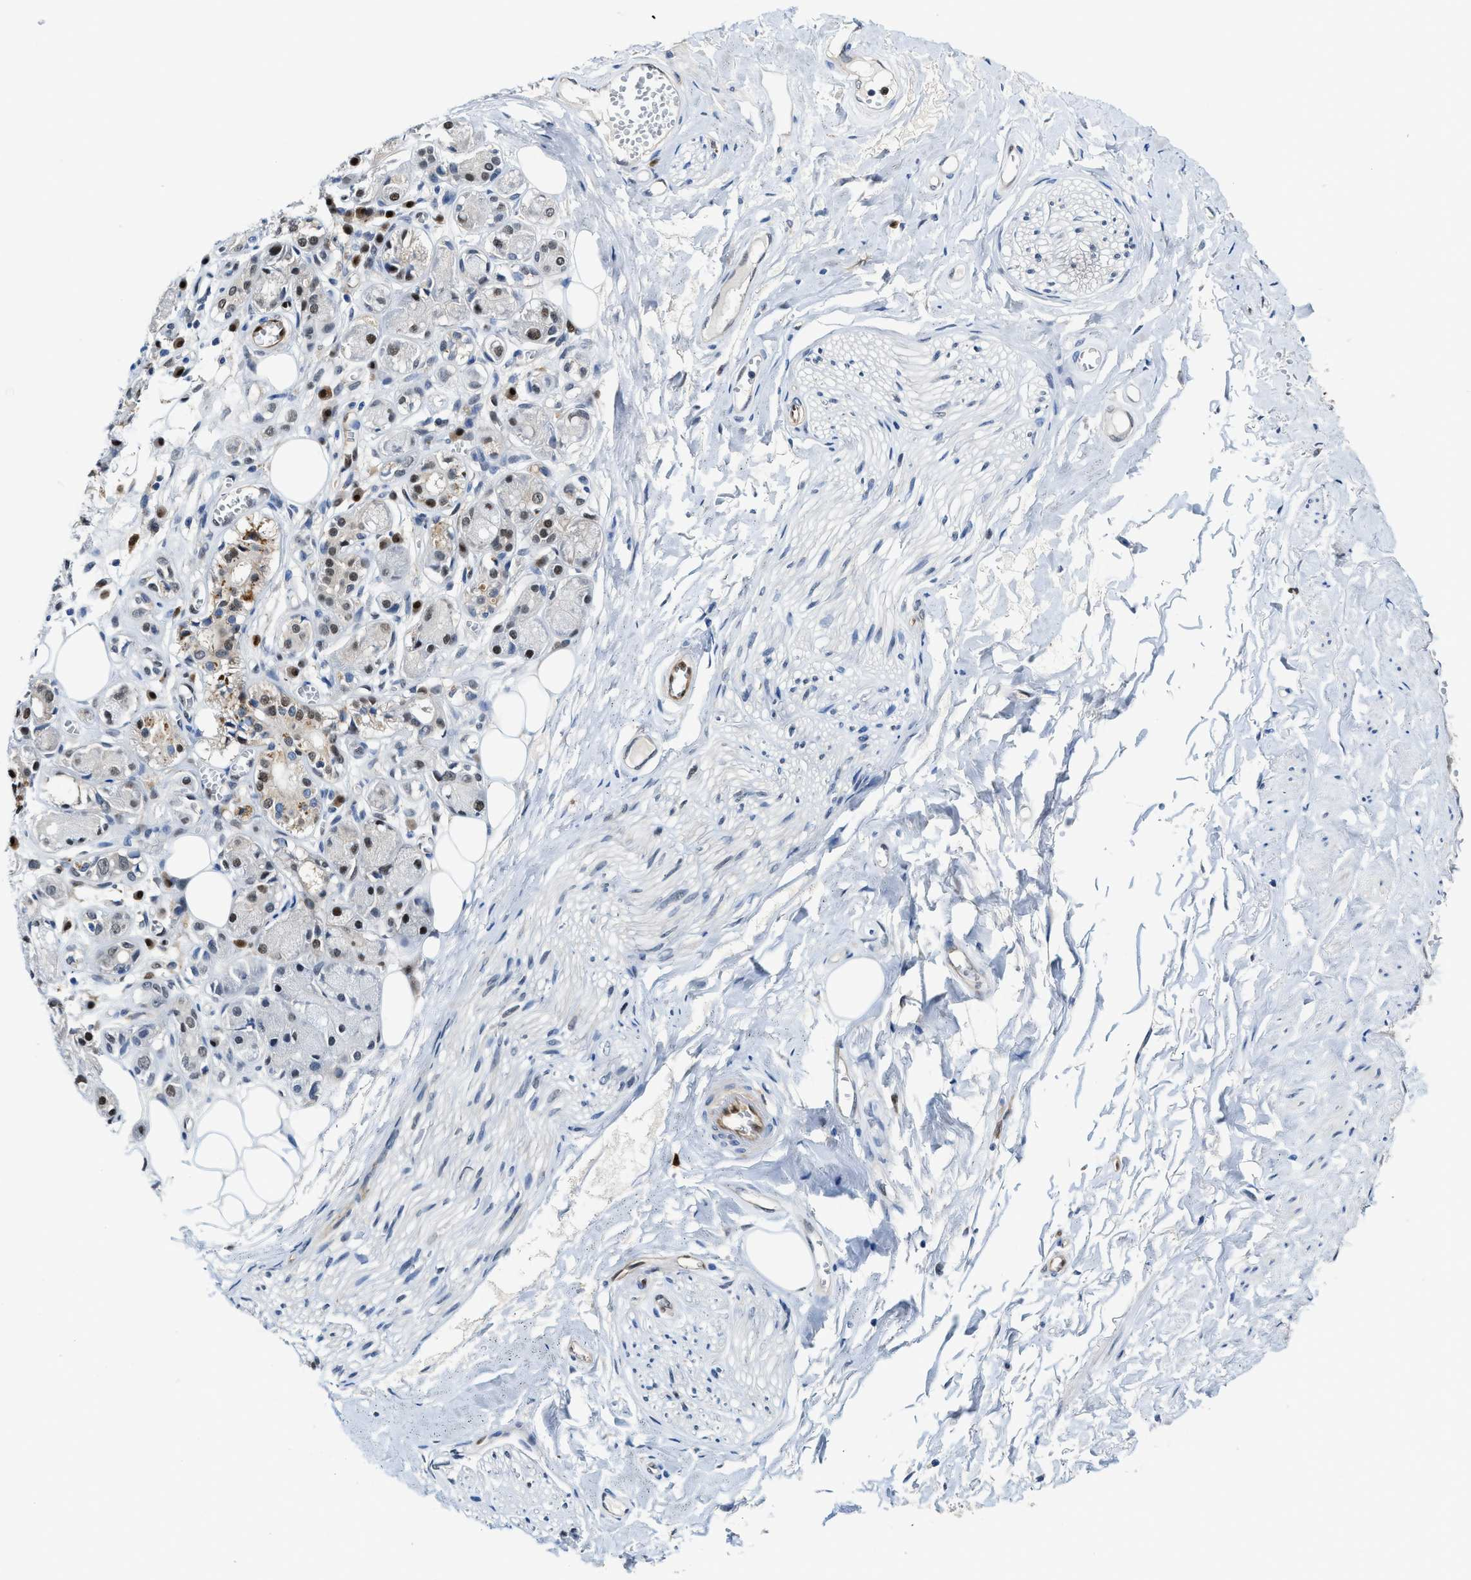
{"staining": {"intensity": "moderate", "quantity": "<25%", "location": "nuclear"}, "tissue": "adipose tissue", "cell_type": "Adipocytes", "image_type": "normal", "snomed": [{"axis": "morphology", "description": "Normal tissue, NOS"}, {"axis": "morphology", "description": "Inflammation, NOS"}, {"axis": "topography", "description": "Salivary gland"}, {"axis": "topography", "description": "Peripheral nerve tissue"}], "caption": "Protein expression analysis of benign adipose tissue exhibits moderate nuclear expression in approximately <25% of adipocytes. (DAB = brown stain, brightfield microscopy at high magnification).", "gene": "LTA4H", "patient": {"sex": "female", "age": 75}}